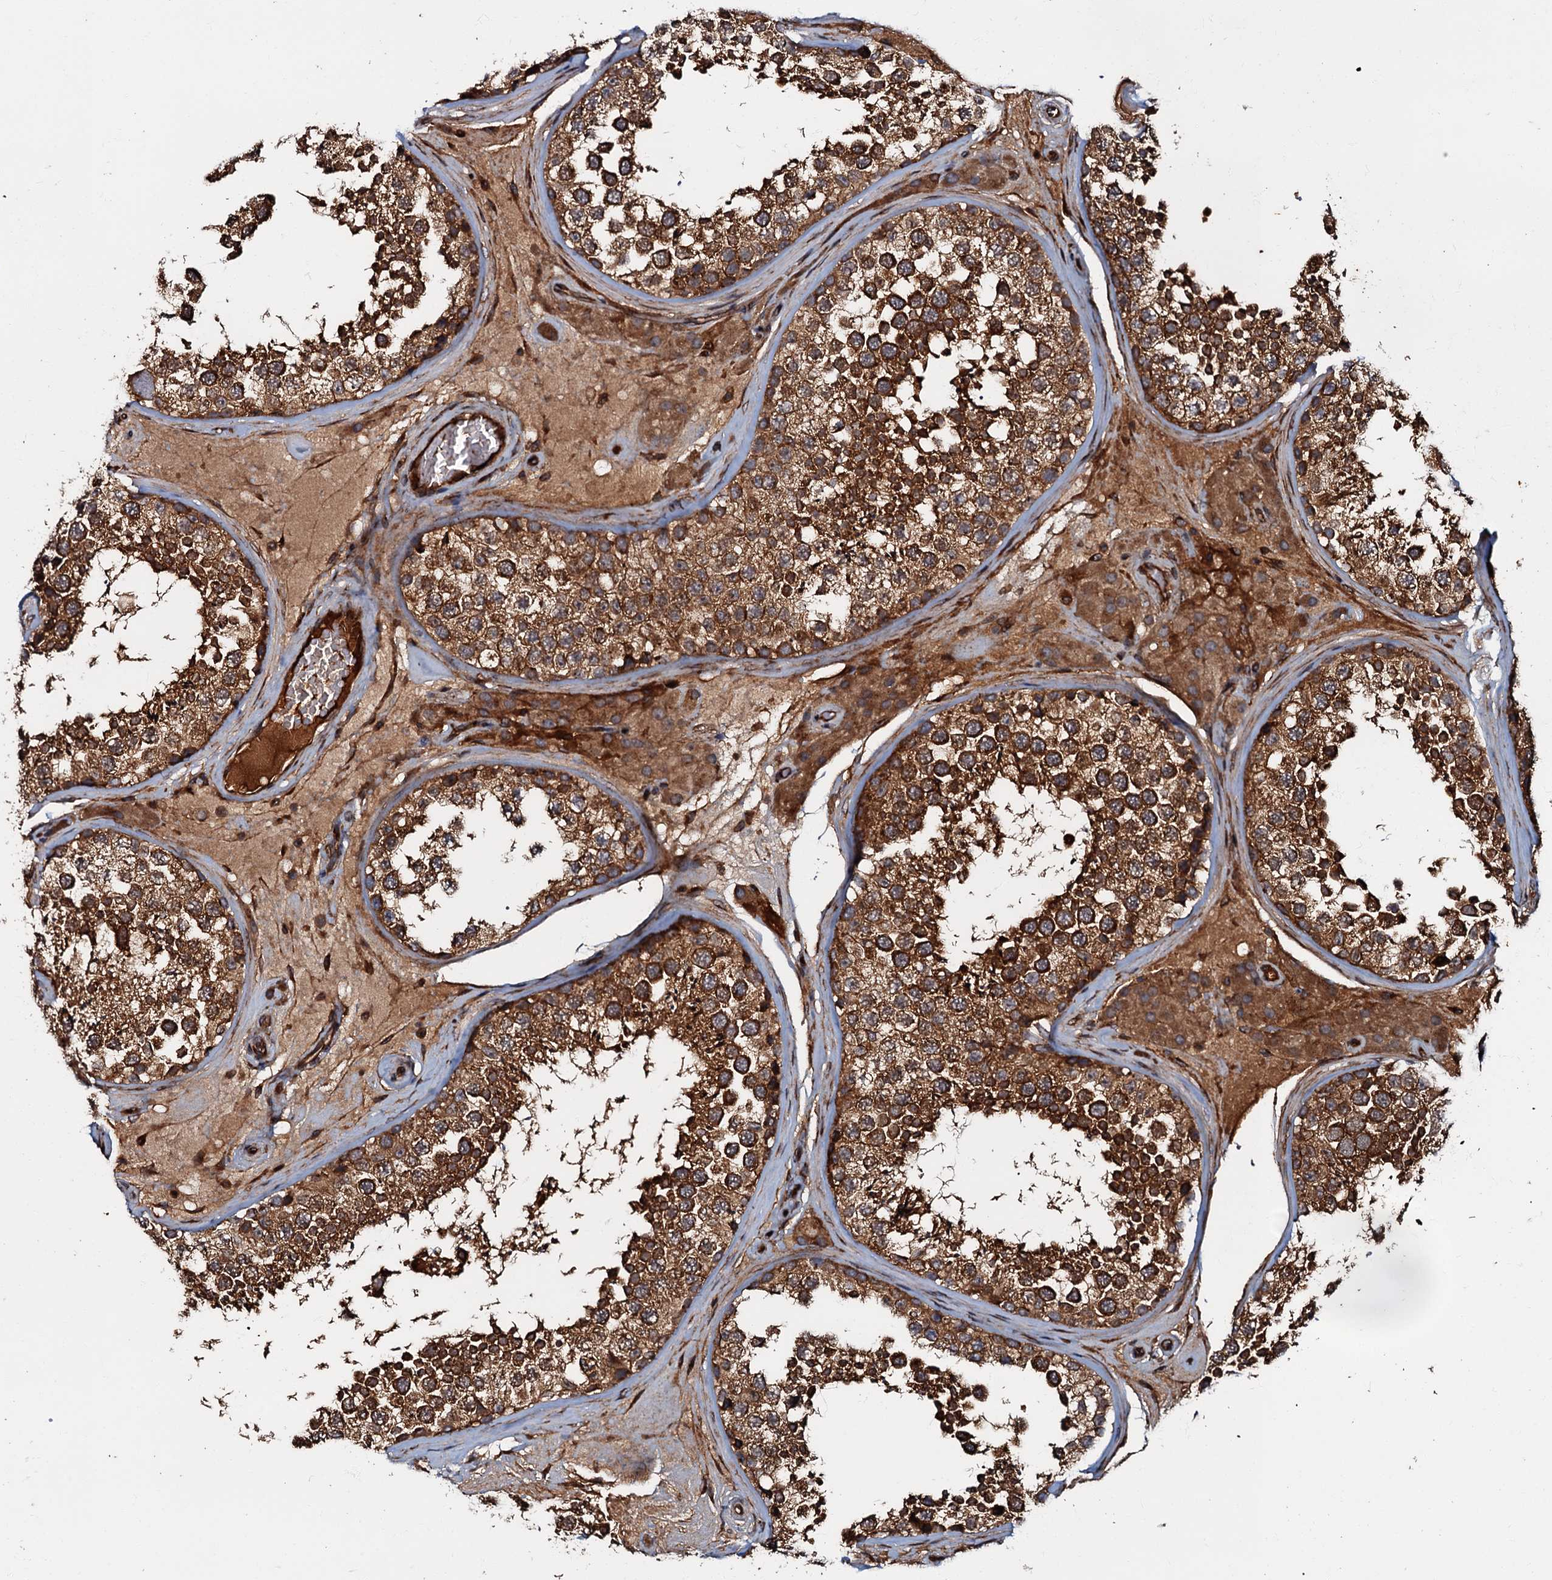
{"staining": {"intensity": "strong", "quantity": ">75%", "location": "cytoplasmic/membranous"}, "tissue": "testis", "cell_type": "Cells in seminiferous ducts", "image_type": "normal", "snomed": [{"axis": "morphology", "description": "Normal tissue, NOS"}, {"axis": "topography", "description": "Testis"}], "caption": "Protein expression by IHC shows strong cytoplasmic/membranous positivity in about >75% of cells in seminiferous ducts in normal testis.", "gene": "BLOC1S6", "patient": {"sex": "male", "age": 46}}